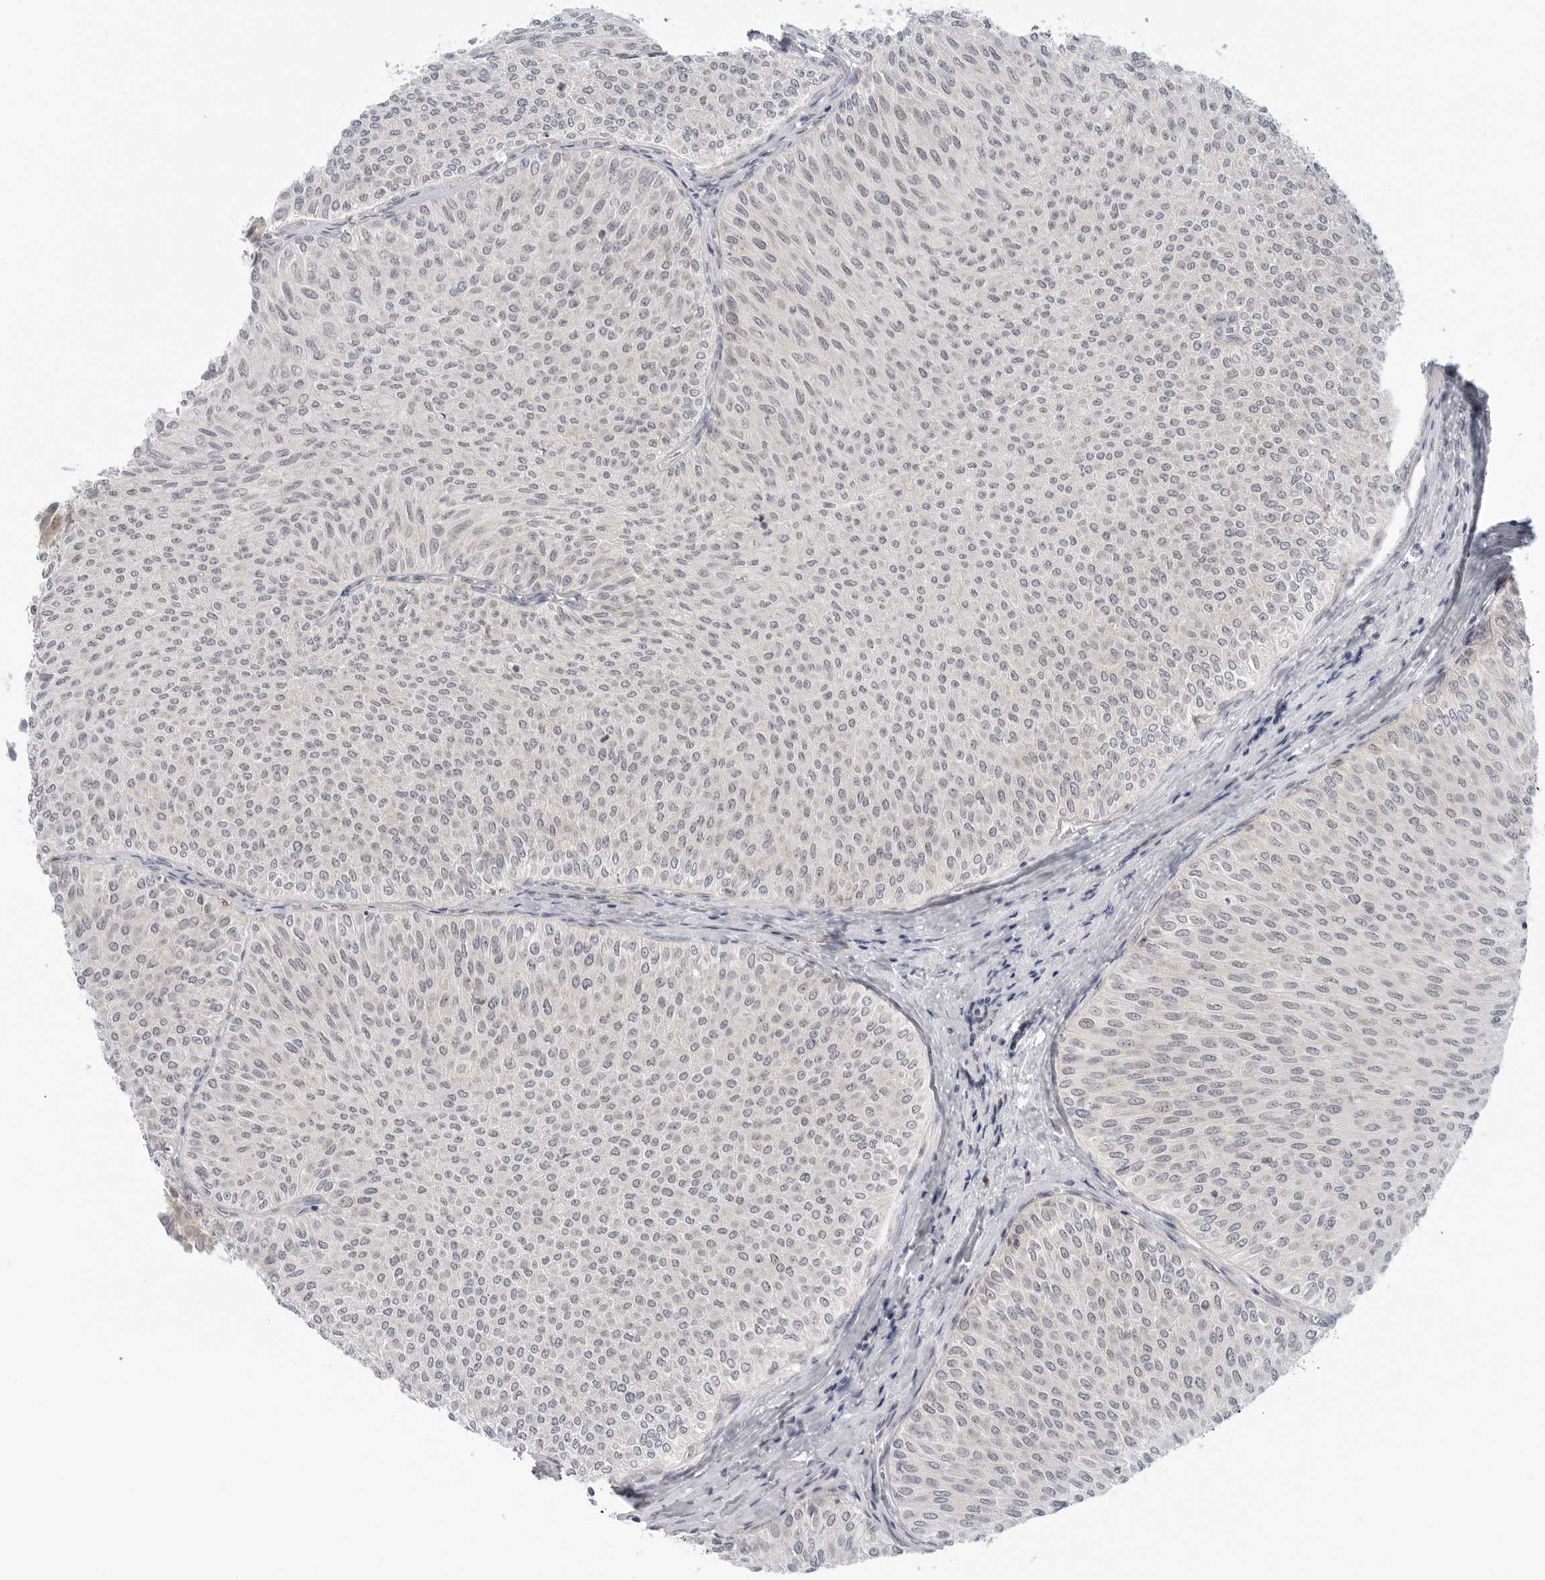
{"staining": {"intensity": "negative", "quantity": "none", "location": "none"}, "tissue": "urothelial cancer", "cell_type": "Tumor cells", "image_type": "cancer", "snomed": [{"axis": "morphology", "description": "Urothelial carcinoma, Low grade"}, {"axis": "topography", "description": "Urinary bladder"}], "caption": "This is an immunohistochemistry histopathology image of human urothelial cancer. There is no staining in tumor cells.", "gene": "STXBP3", "patient": {"sex": "male", "age": 78}}